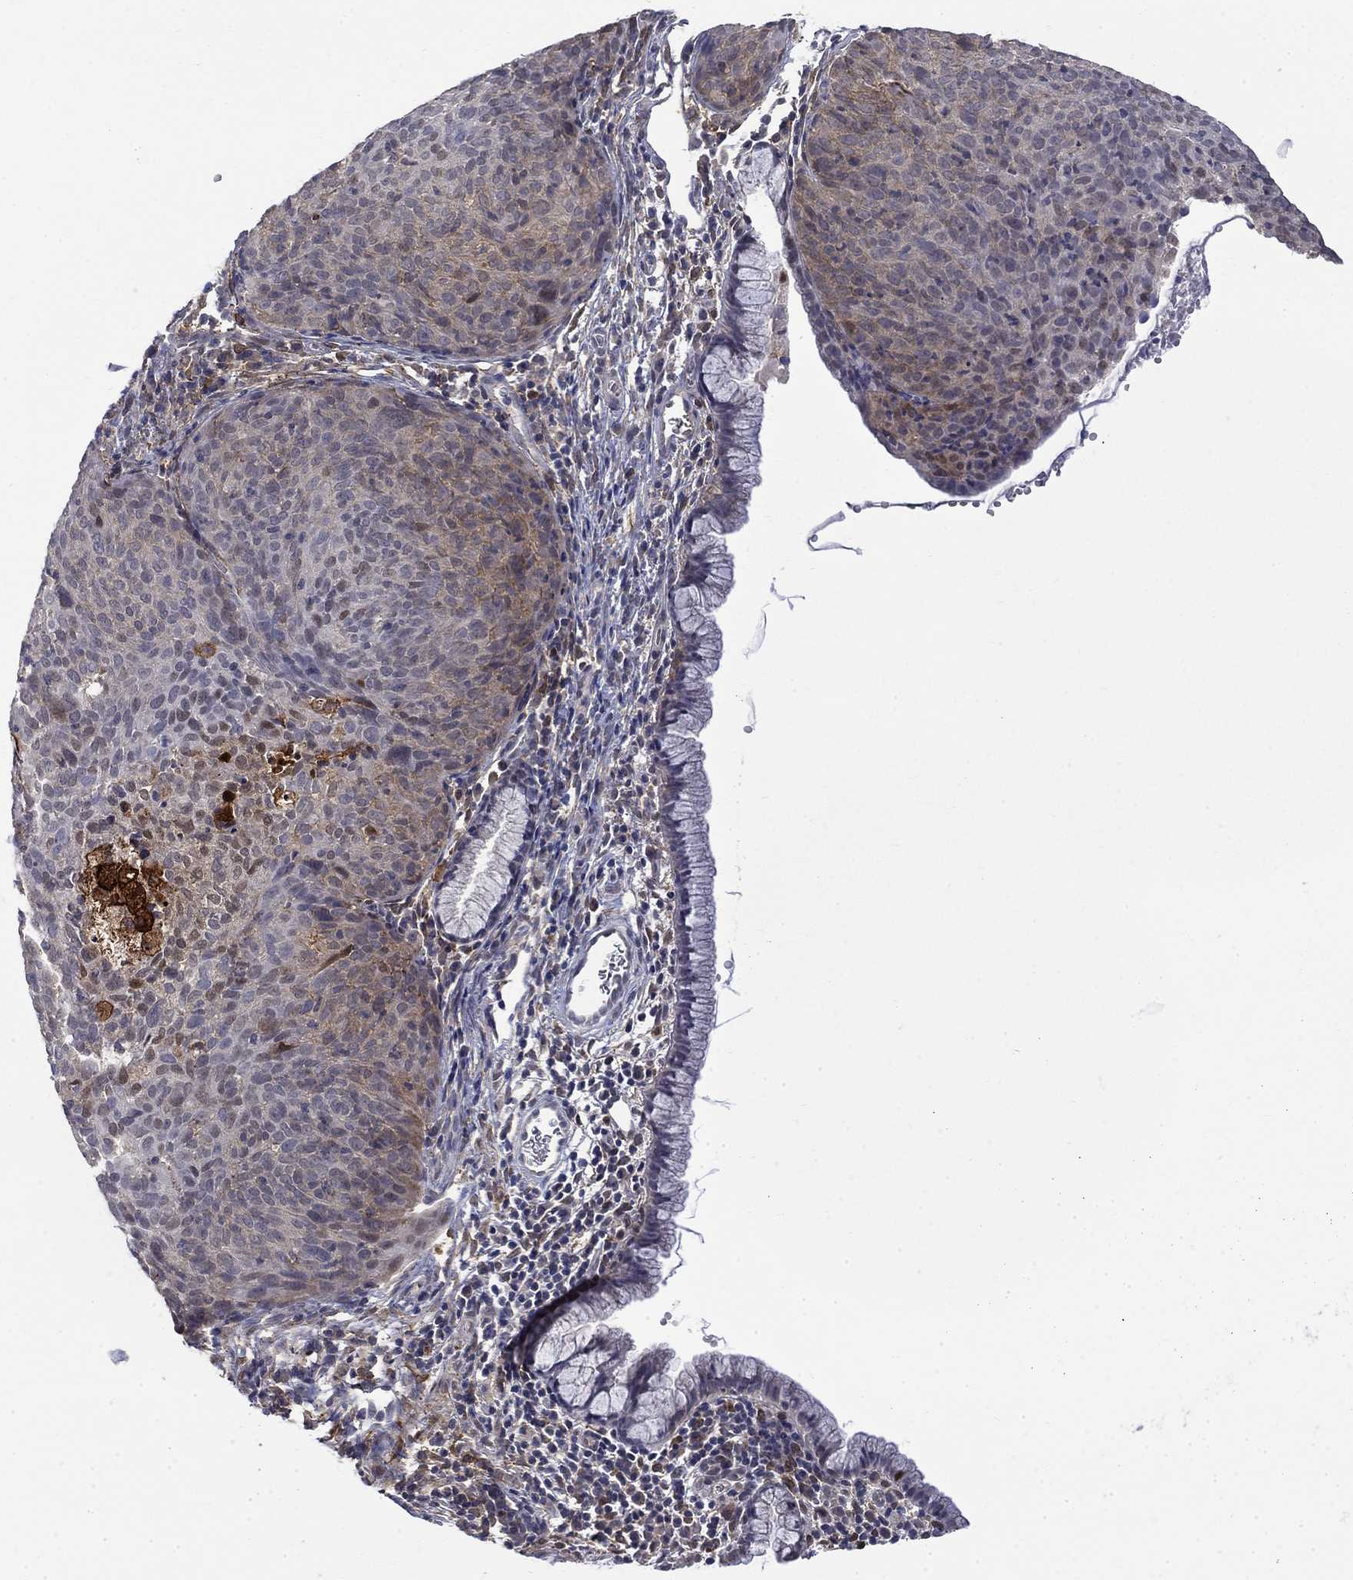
{"staining": {"intensity": "moderate", "quantity": "25%-75%", "location": "cytoplasmic/membranous"}, "tissue": "cervical cancer", "cell_type": "Tumor cells", "image_type": "cancer", "snomed": [{"axis": "morphology", "description": "Squamous cell carcinoma, NOS"}, {"axis": "topography", "description": "Cervix"}], "caption": "Tumor cells reveal moderate cytoplasmic/membranous positivity in approximately 25%-75% of cells in squamous cell carcinoma (cervical).", "gene": "PCBP3", "patient": {"sex": "female", "age": 39}}